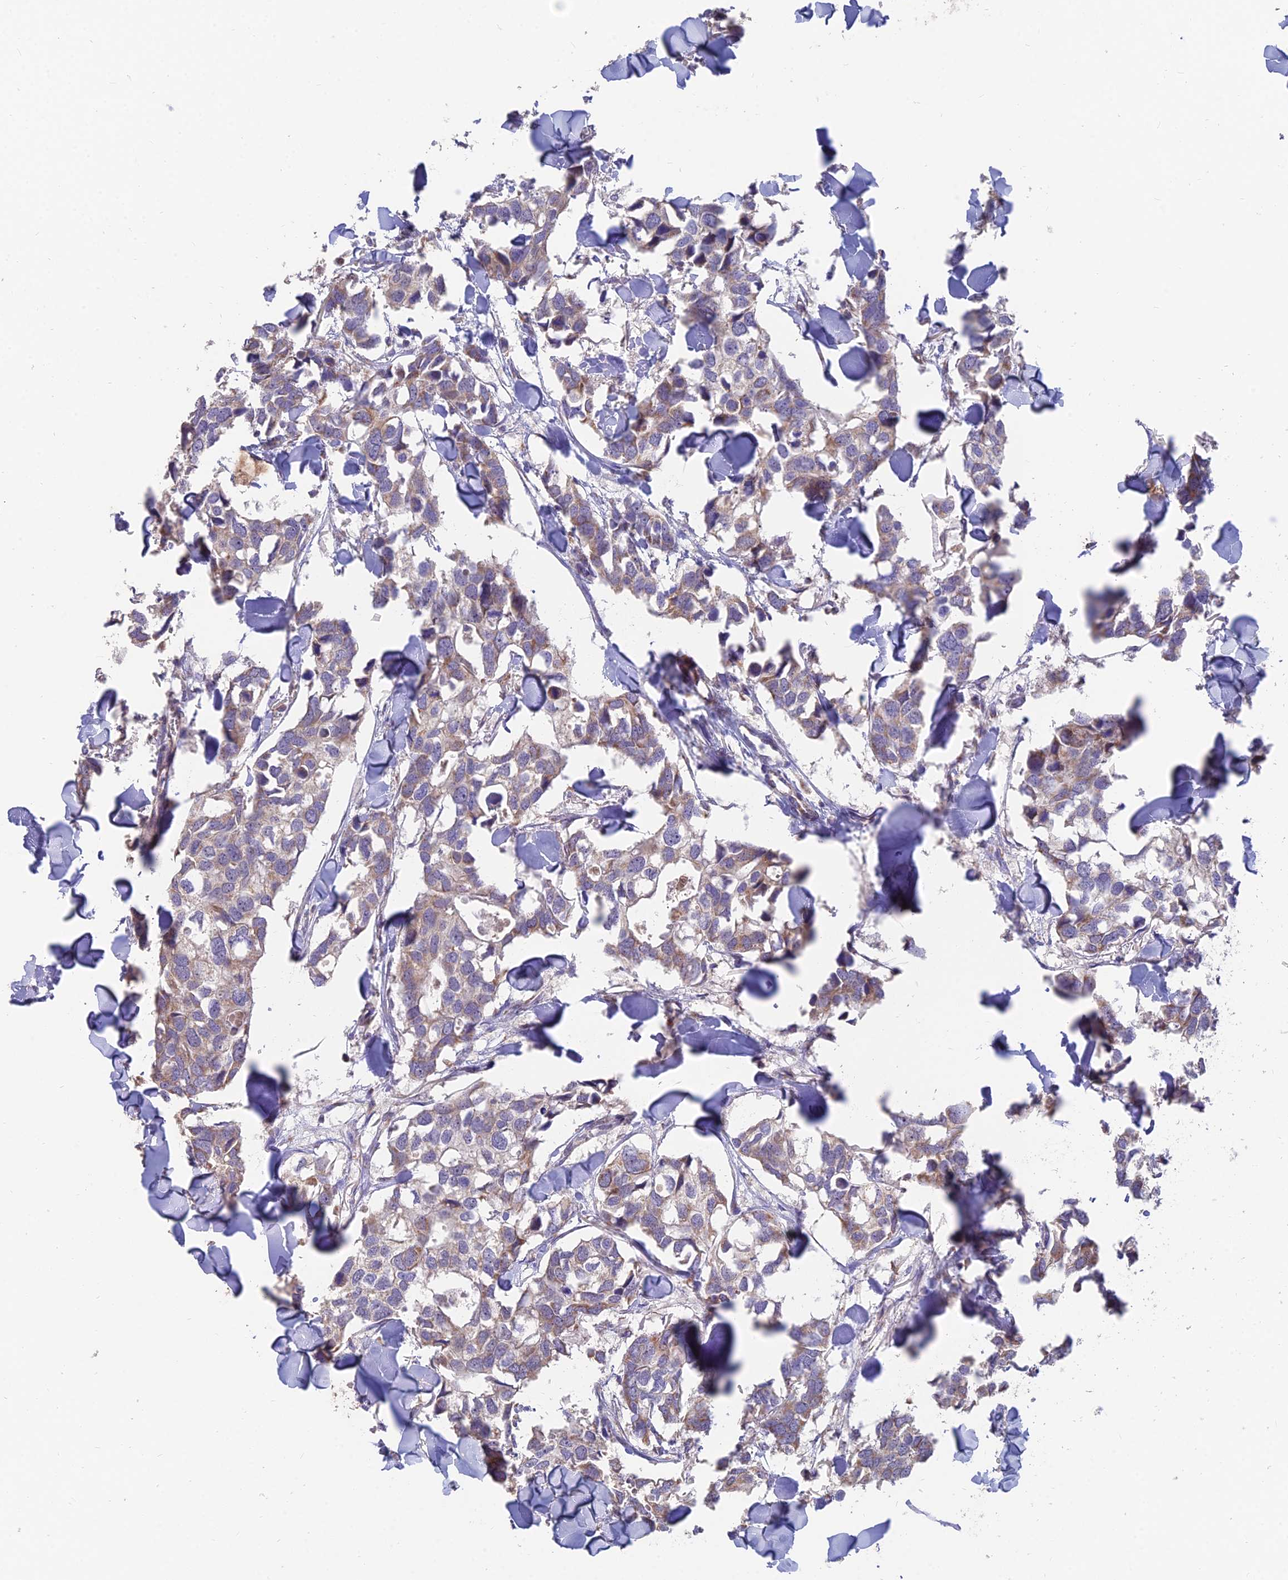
{"staining": {"intensity": "weak", "quantity": "25%-75%", "location": "cytoplasmic/membranous"}, "tissue": "breast cancer", "cell_type": "Tumor cells", "image_type": "cancer", "snomed": [{"axis": "morphology", "description": "Duct carcinoma"}, {"axis": "topography", "description": "Breast"}], "caption": "DAB immunohistochemical staining of human infiltrating ductal carcinoma (breast) reveals weak cytoplasmic/membranous protein expression in approximately 25%-75% of tumor cells. The protein of interest is shown in brown color, while the nuclei are stained blue.", "gene": "IFT22", "patient": {"sex": "female", "age": 83}}